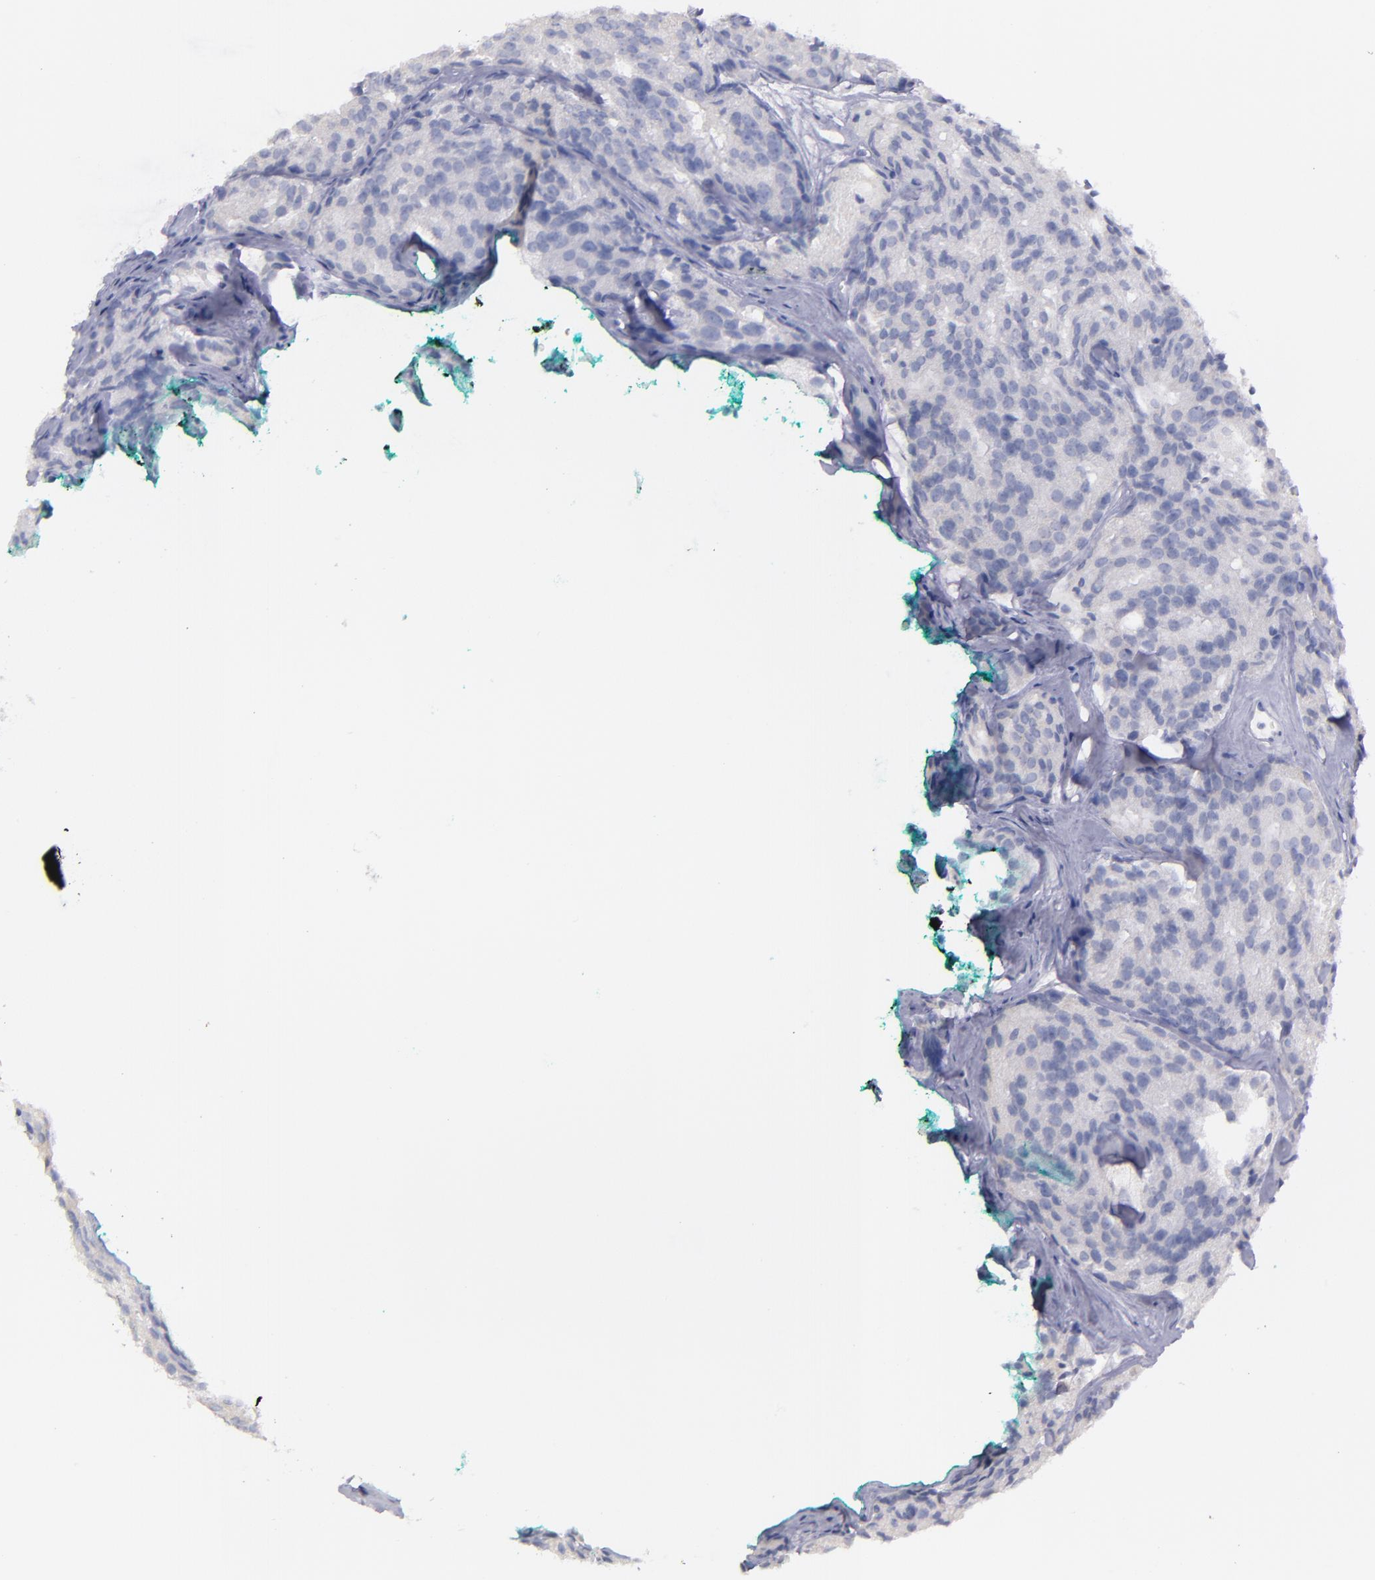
{"staining": {"intensity": "negative", "quantity": "none", "location": "none"}, "tissue": "prostate cancer", "cell_type": "Tumor cells", "image_type": "cancer", "snomed": [{"axis": "morphology", "description": "Adenocarcinoma, High grade"}, {"axis": "topography", "description": "Prostate"}], "caption": "Tumor cells are negative for protein expression in human prostate cancer.", "gene": "SNAP25", "patient": {"sex": "male", "age": 64}}